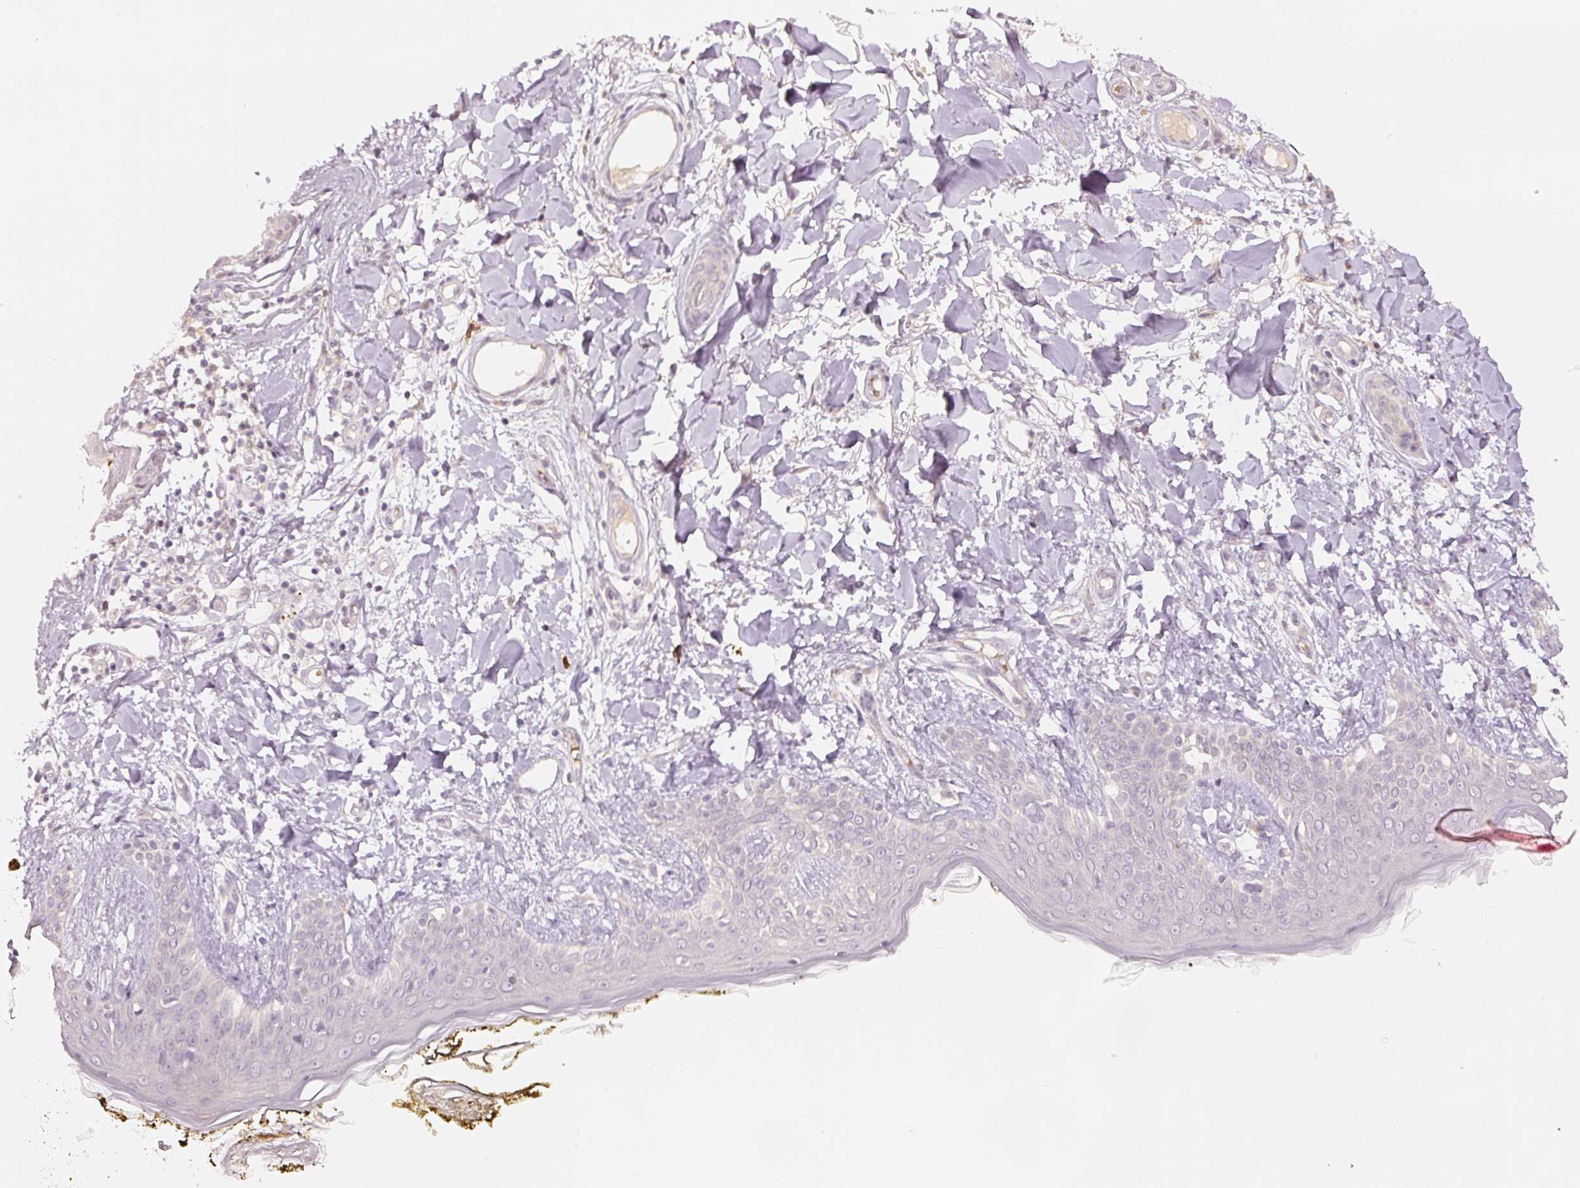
{"staining": {"intensity": "negative", "quantity": "none", "location": "none"}, "tissue": "skin", "cell_type": "Fibroblasts", "image_type": "normal", "snomed": [{"axis": "morphology", "description": "Normal tissue, NOS"}, {"axis": "topography", "description": "Skin"}], "caption": "The image exhibits no staining of fibroblasts in benign skin. (Stains: DAB (3,3'-diaminobenzidine) immunohistochemistry (IHC) with hematoxylin counter stain, Microscopy: brightfield microscopy at high magnification).", "gene": "GZMA", "patient": {"sex": "female", "age": 34}}